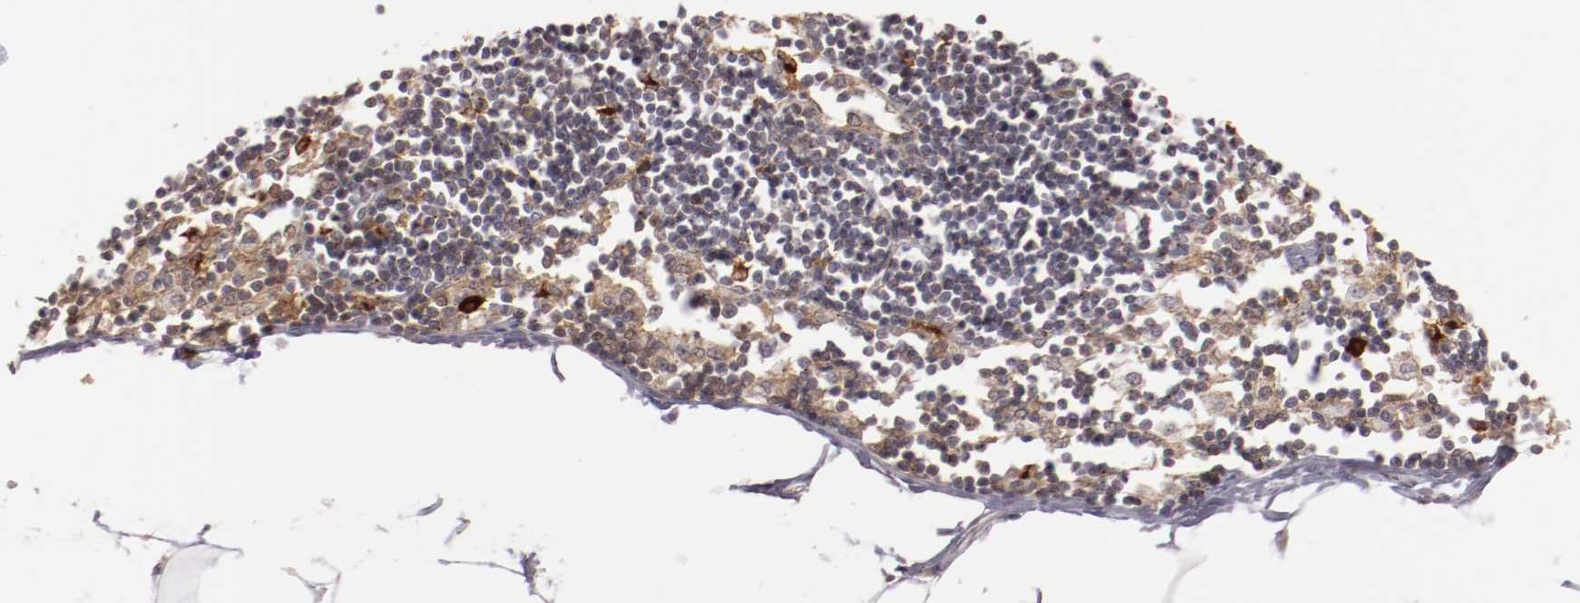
{"staining": {"intensity": "weak", "quantity": ">75%", "location": "cytoplasmic/membranous"}, "tissue": "adipose tissue", "cell_type": "Adipocytes", "image_type": "normal", "snomed": [{"axis": "morphology", "description": "Normal tissue, NOS"}, {"axis": "morphology", "description": "Adenocarcinoma, NOS"}, {"axis": "topography", "description": "Colon"}, {"axis": "topography", "description": "Peripheral nerve tissue"}], "caption": "High-magnification brightfield microscopy of normal adipose tissue stained with DAB (brown) and counterstained with hematoxylin (blue). adipocytes exhibit weak cytoplasmic/membranous staining is present in approximately>75% of cells.", "gene": "STX3", "patient": {"sex": "male", "age": 14}}